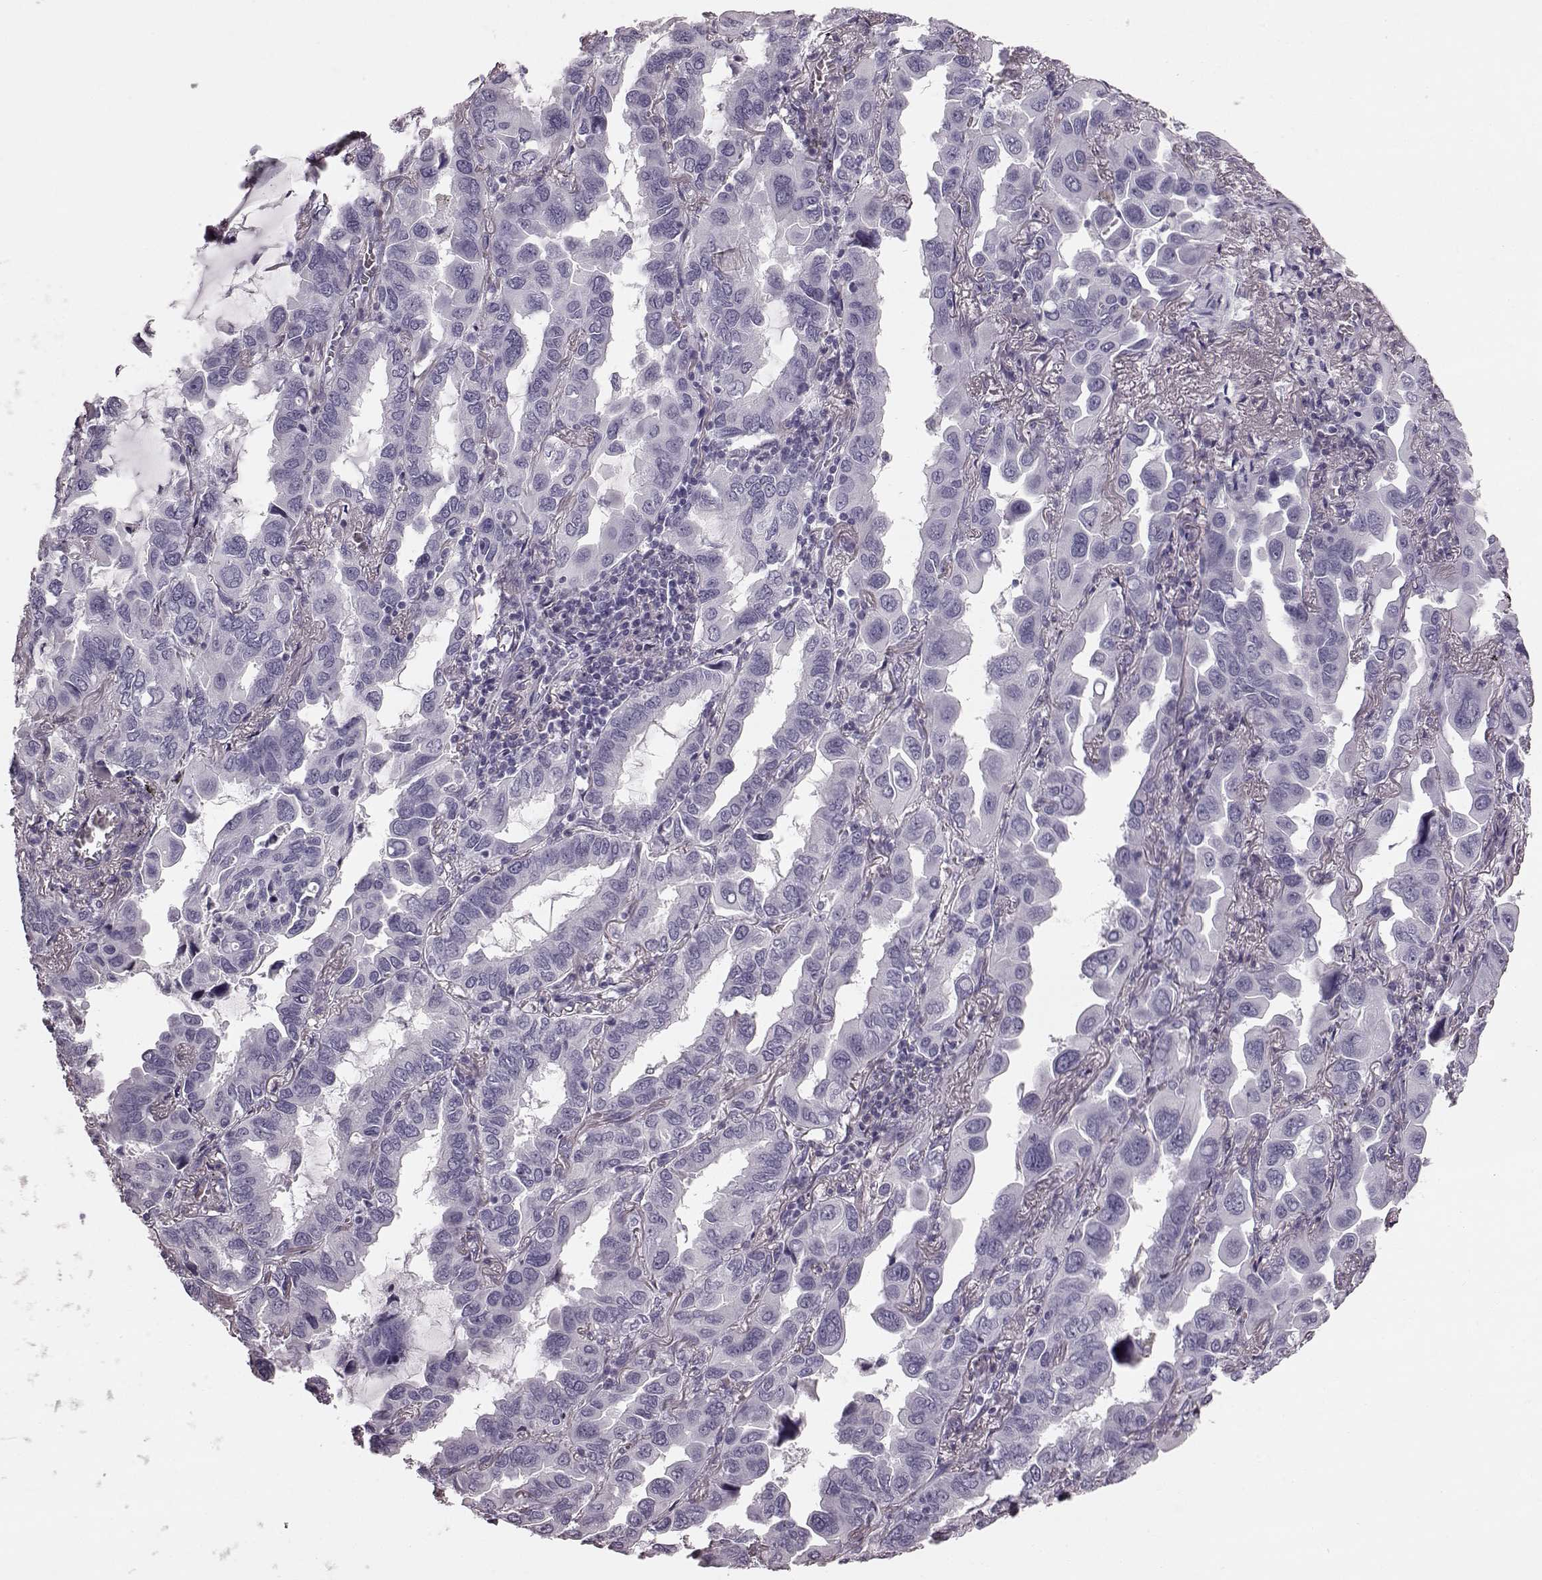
{"staining": {"intensity": "negative", "quantity": "none", "location": "none"}, "tissue": "lung cancer", "cell_type": "Tumor cells", "image_type": "cancer", "snomed": [{"axis": "morphology", "description": "Adenocarcinoma, NOS"}, {"axis": "topography", "description": "Lung"}], "caption": "Immunohistochemical staining of lung cancer (adenocarcinoma) shows no significant staining in tumor cells. Nuclei are stained in blue.", "gene": "TCHHL1", "patient": {"sex": "male", "age": 64}}